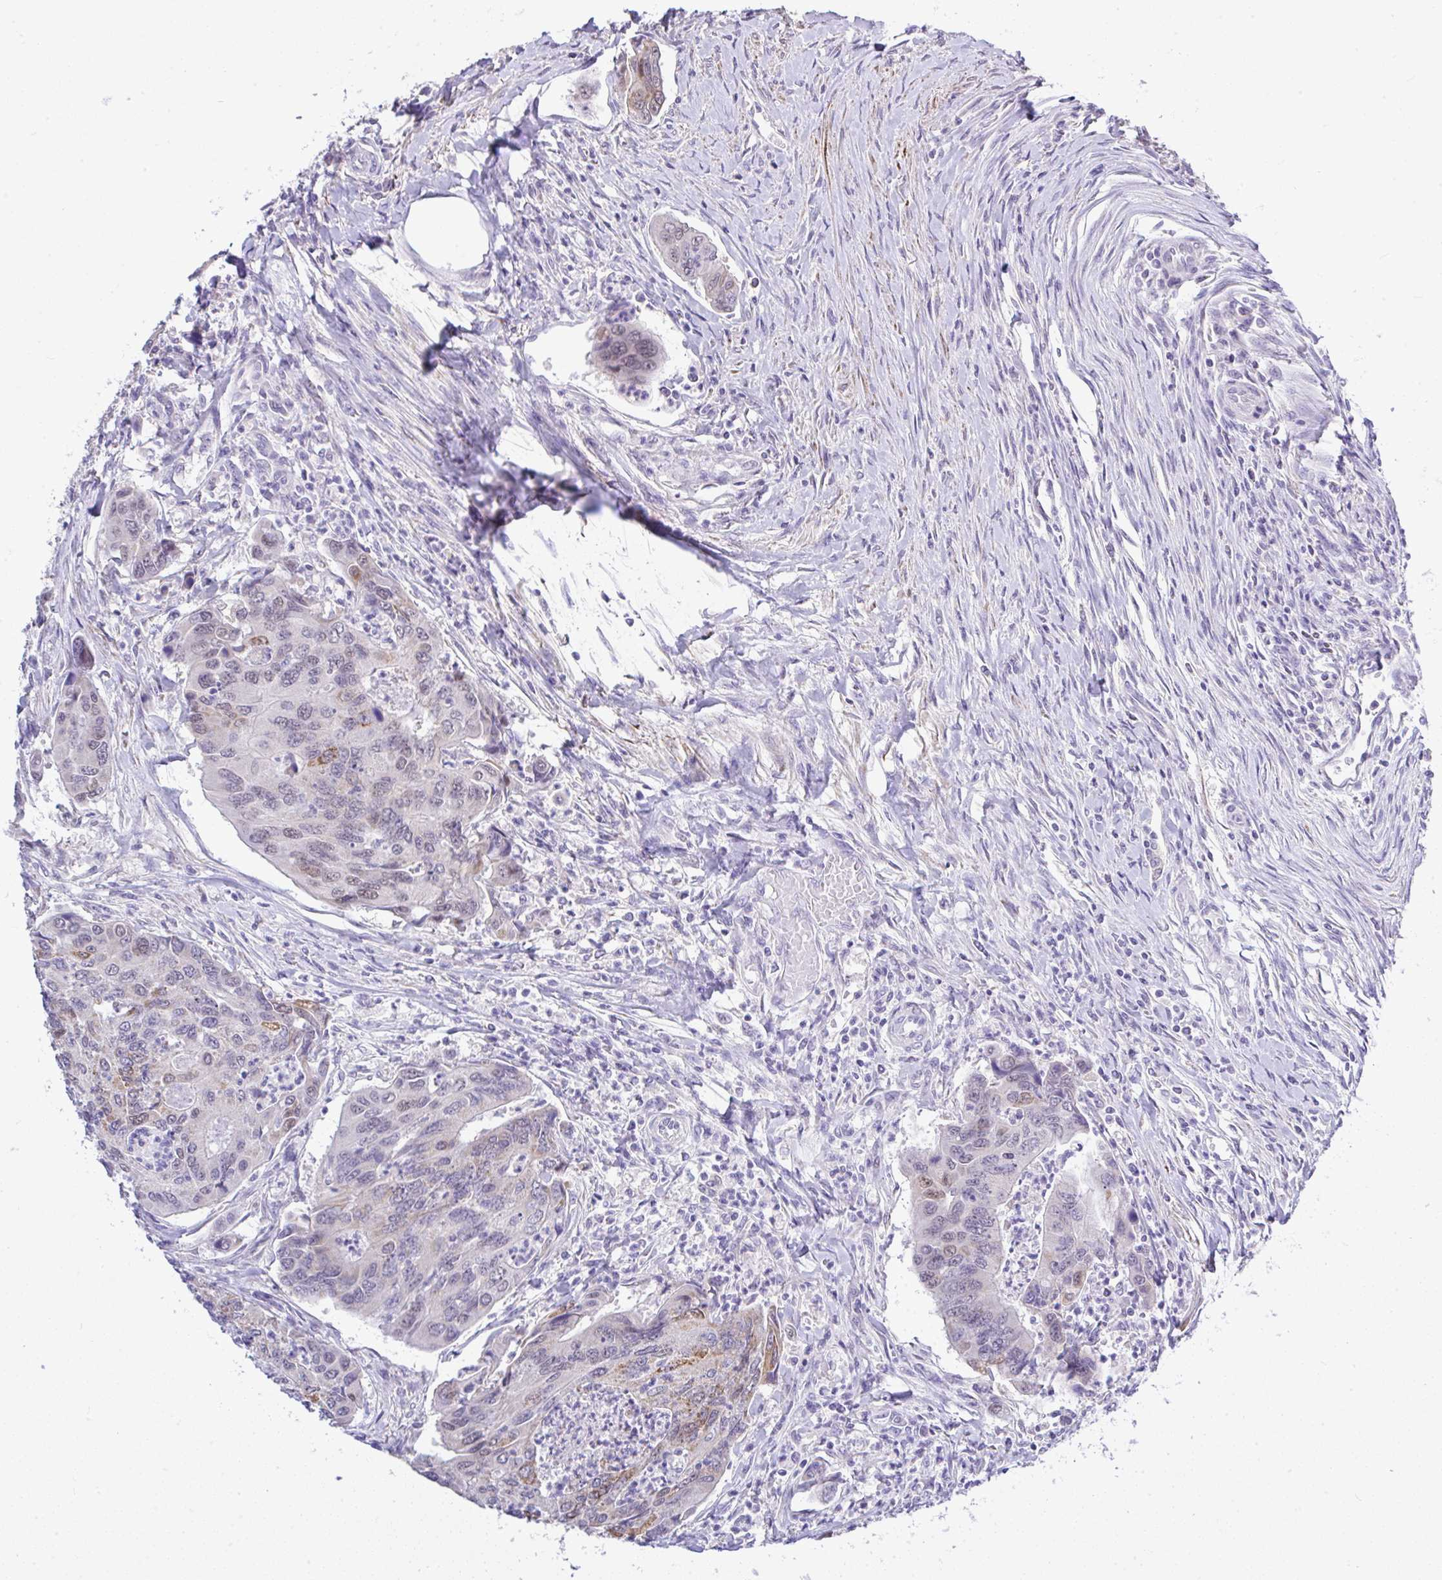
{"staining": {"intensity": "moderate", "quantity": "<25%", "location": "cytoplasmic/membranous"}, "tissue": "colorectal cancer", "cell_type": "Tumor cells", "image_type": "cancer", "snomed": [{"axis": "morphology", "description": "Adenocarcinoma, NOS"}, {"axis": "topography", "description": "Colon"}], "caption": "Adenocarcinoma (colorectal) stained for a protein reveals moderate cytoplasmic/membranous positivity in tumor cells.", "gene": "CTU1", "patient": {"sex": "female", "age": 67}}